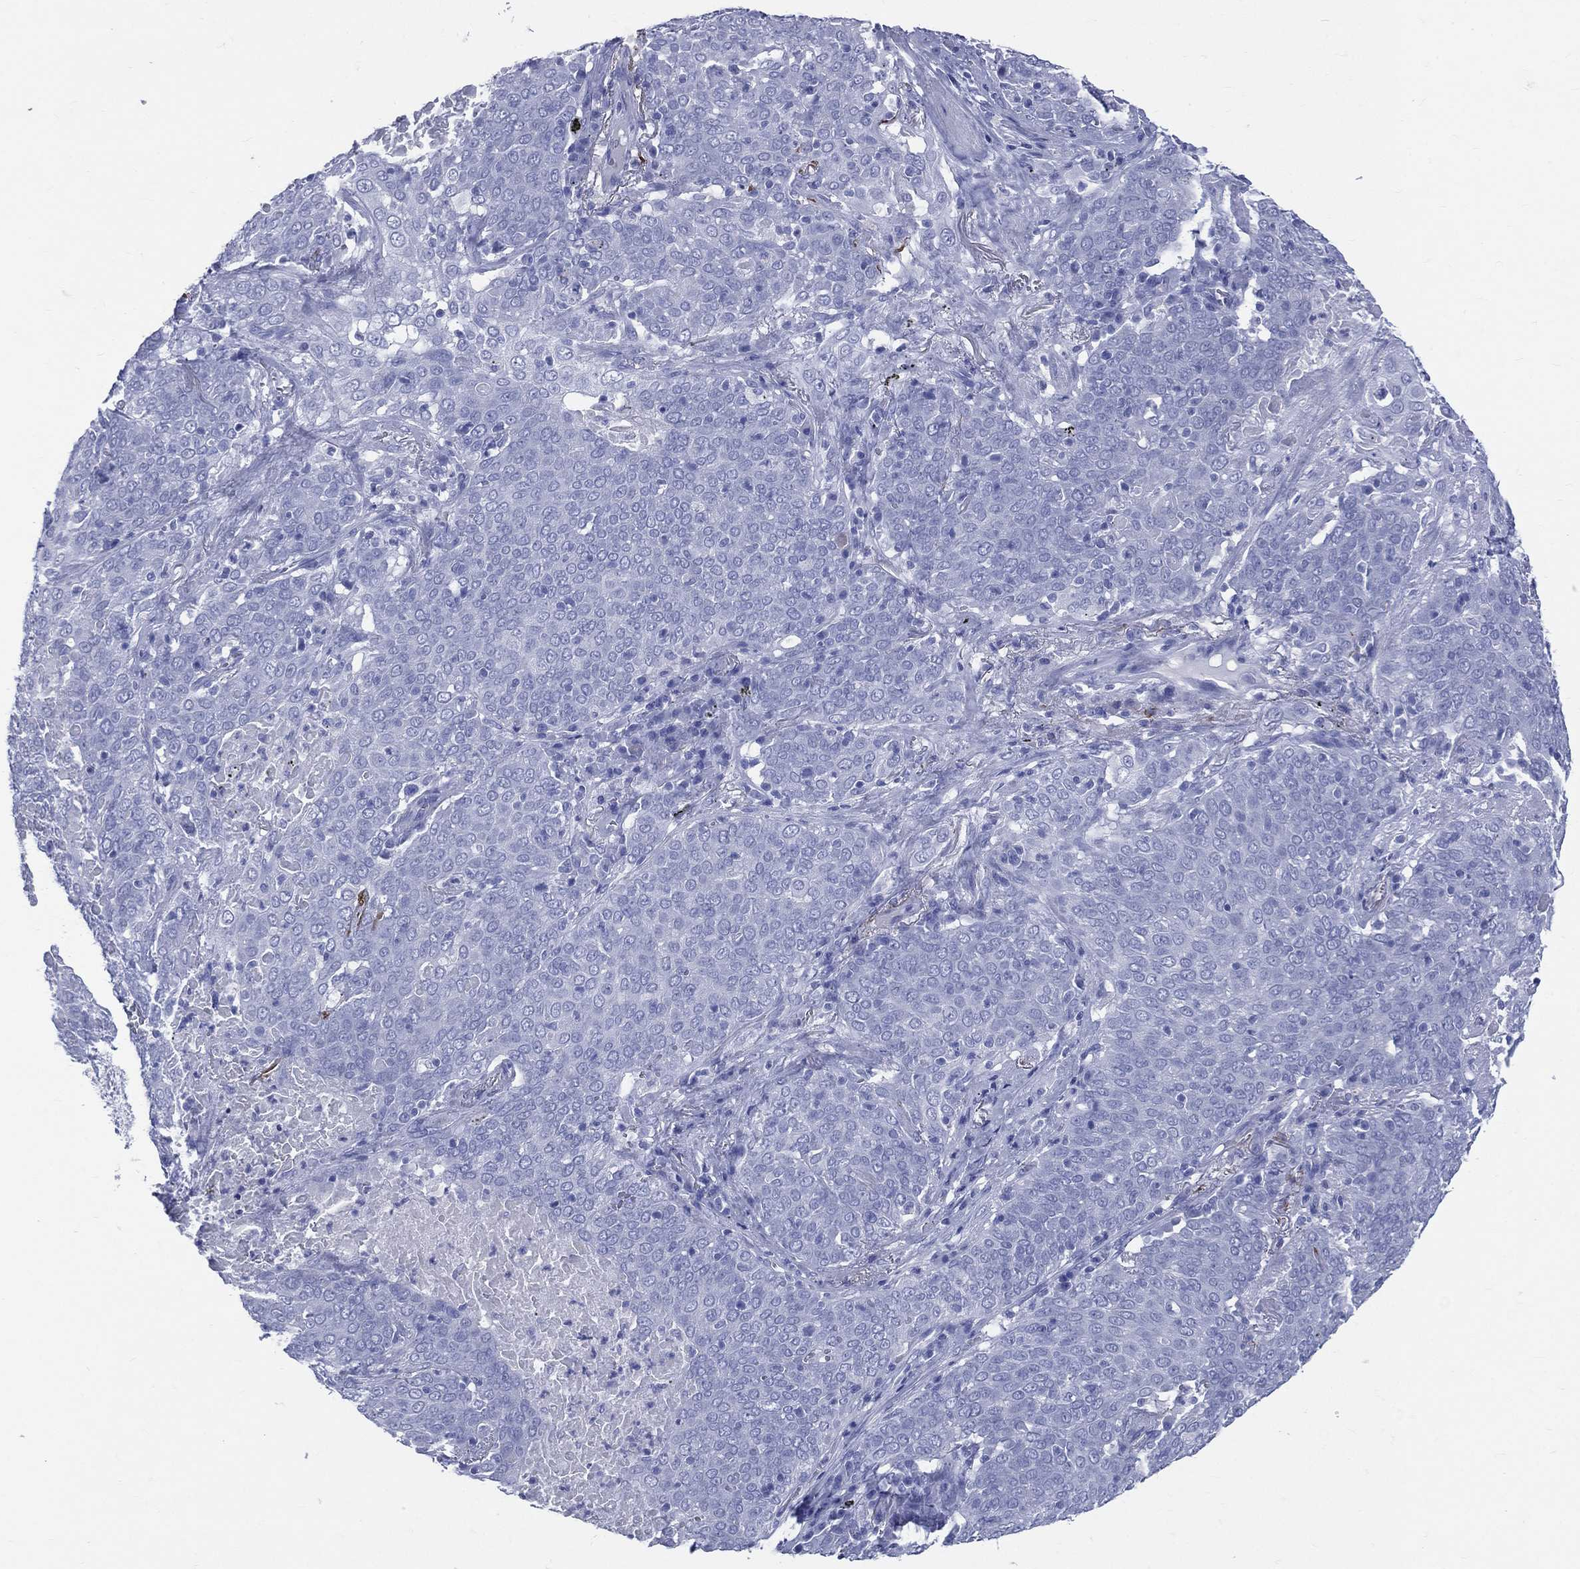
{"staining": {"intensity": "negative", "quantity": "none", "location": "none"}, "tissue": "lung cancer", "cell_type": "Tumor cells", "image_type": "cancer", "snomed": [{"axis": "morphology", "description": "Squamous cell carcinoma, NOS"}, {"axis": "topography", "description": "Lung"}], "caption": "Human lung squamous cell carcinoma stained for a protein using immunohistochemistry reveals no staining in tumor cells.", "gene": "SYP", "patient": {"sex": "male", "age": 82}}